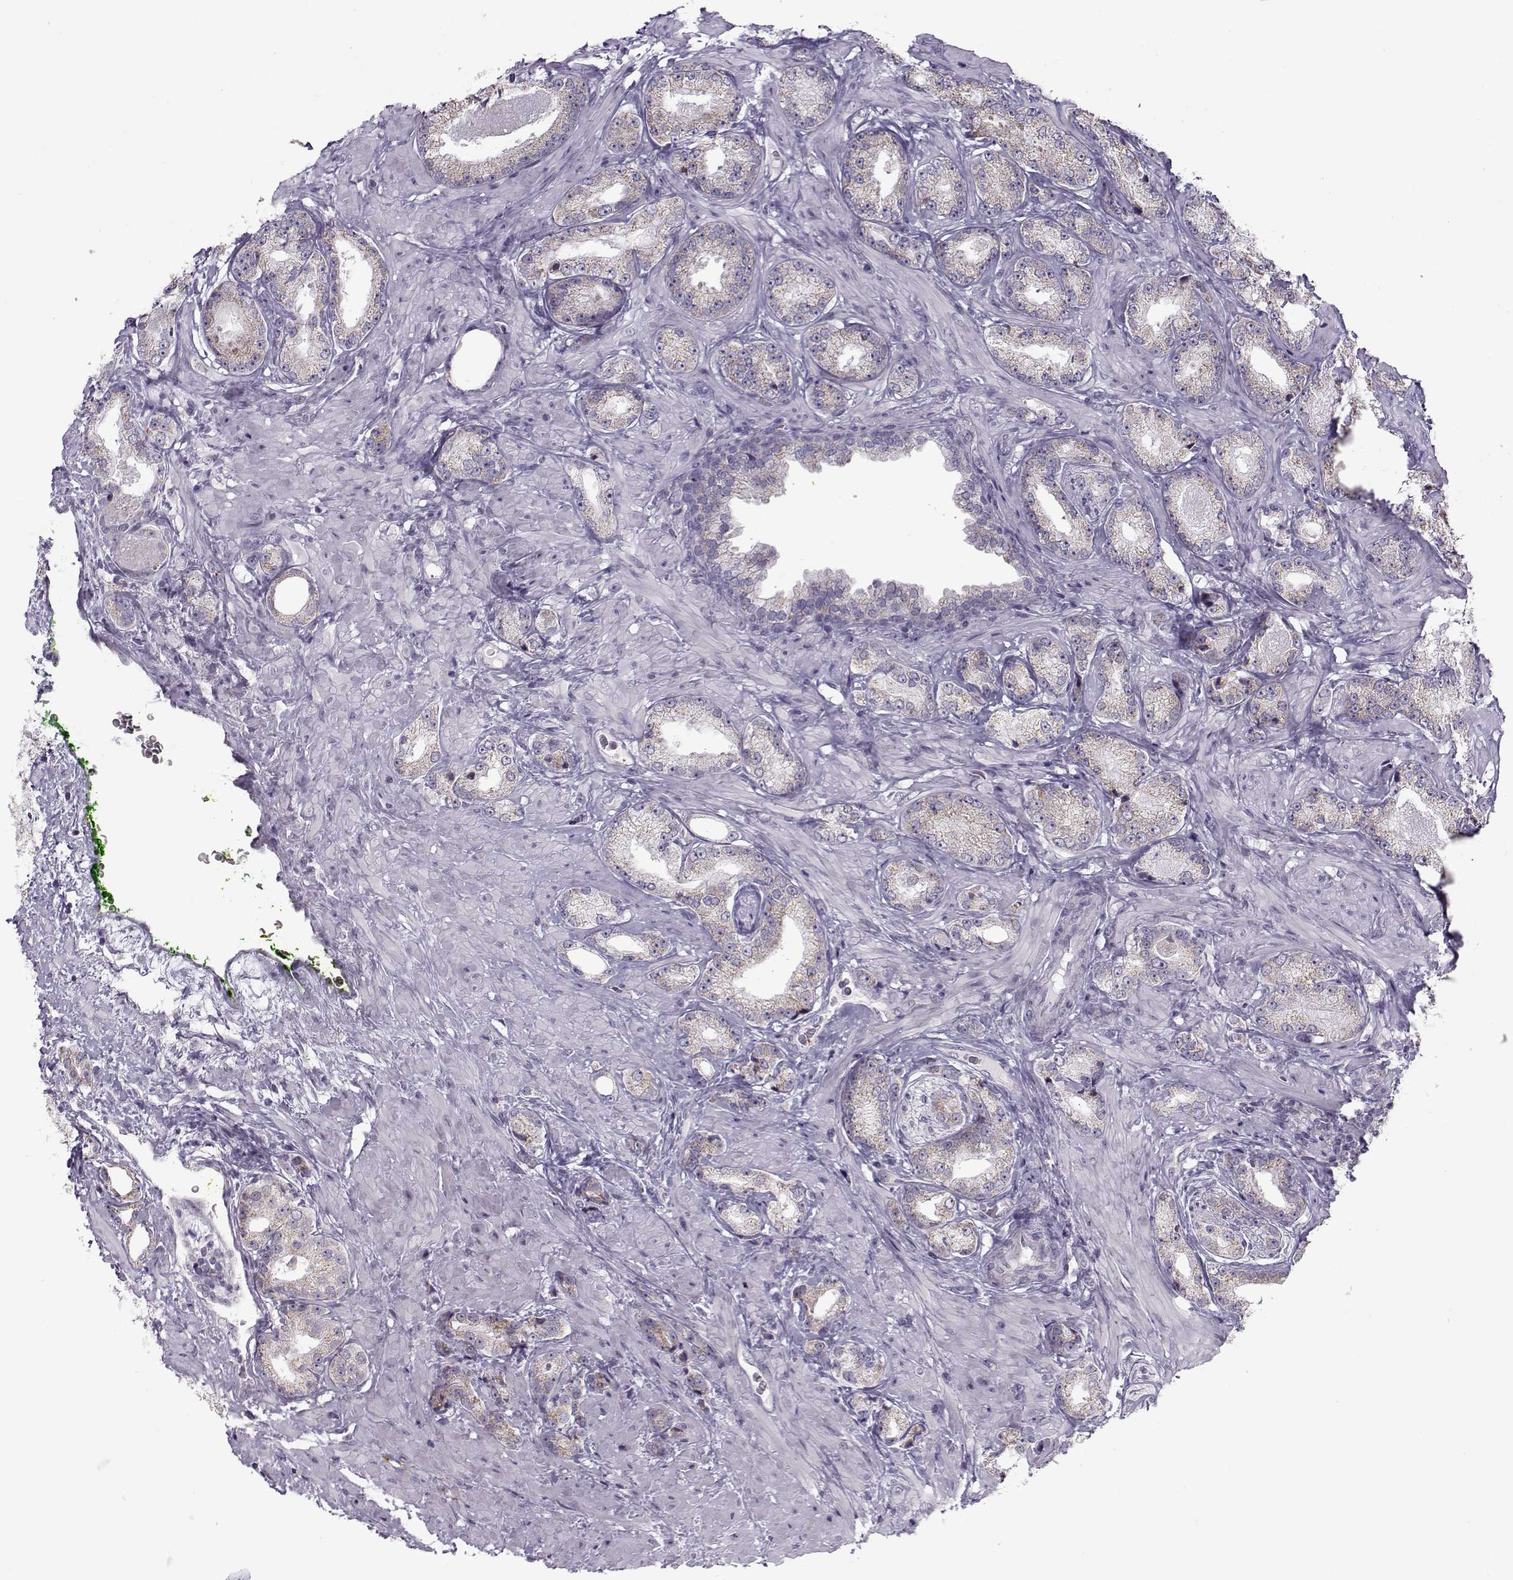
{"staining": {"intensity": "weak", "quantity": "<25%", "location": "cytoplasmic/membranous"}, "tissue": "prostate cancer", "cell_type": "Tumor cells", "image_type": "cancer", "snomed": [{"axis": "morphology", "description": "Adenocarcinoma, Low grade"}, {"axis": "topography", "description": "Prostate"}], "caption": "Tumor cells show no significant positivity in prostate cancer (adenocarcinoma (low-grade)). Brightfield microscopy of immunohistochemistry stained with DAB (brown) and hematoxylin (blue), captured at high magnification.", "gene": "KLF17", "patient": {"sex": "male", "age": 68}}